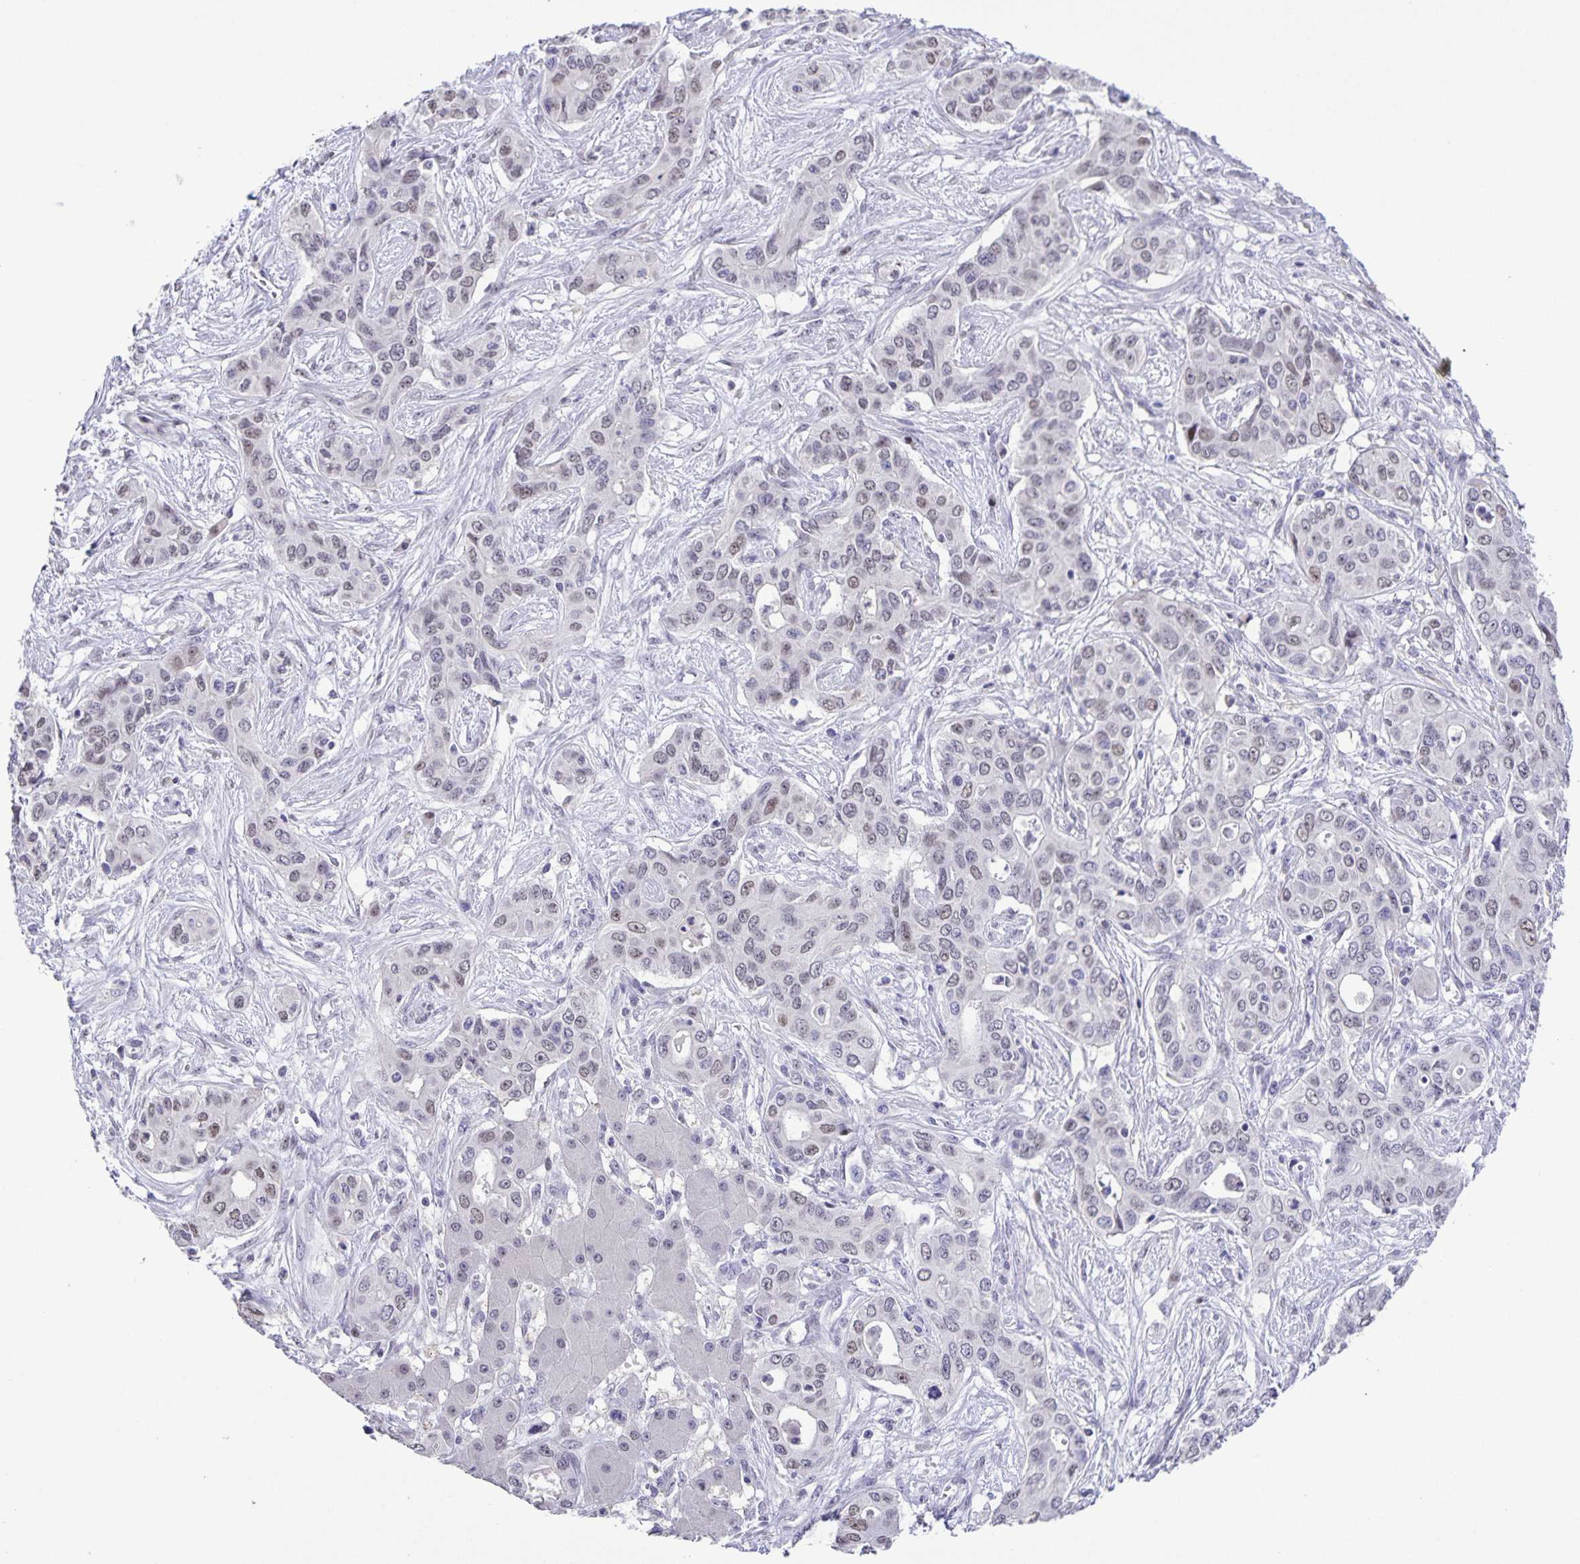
{"staining": {"intensity": "weak", "quantity": "<25%", "location": "nuclear"}, "tissue": "liver cancer", "cell_type": "Tumor cells", "image_type": "cancer", "snomed": [{"axis": "morphology", "description": "Cholangiocarcinoma"}, {"axis": "topography", "description": "Liver"}], "caption": "This is an IHC micrograph of human liver cancer. There is no expression in tumor cells.", "gene": "ONECUT2", "patient": {"sex": "female", "age": 65}}